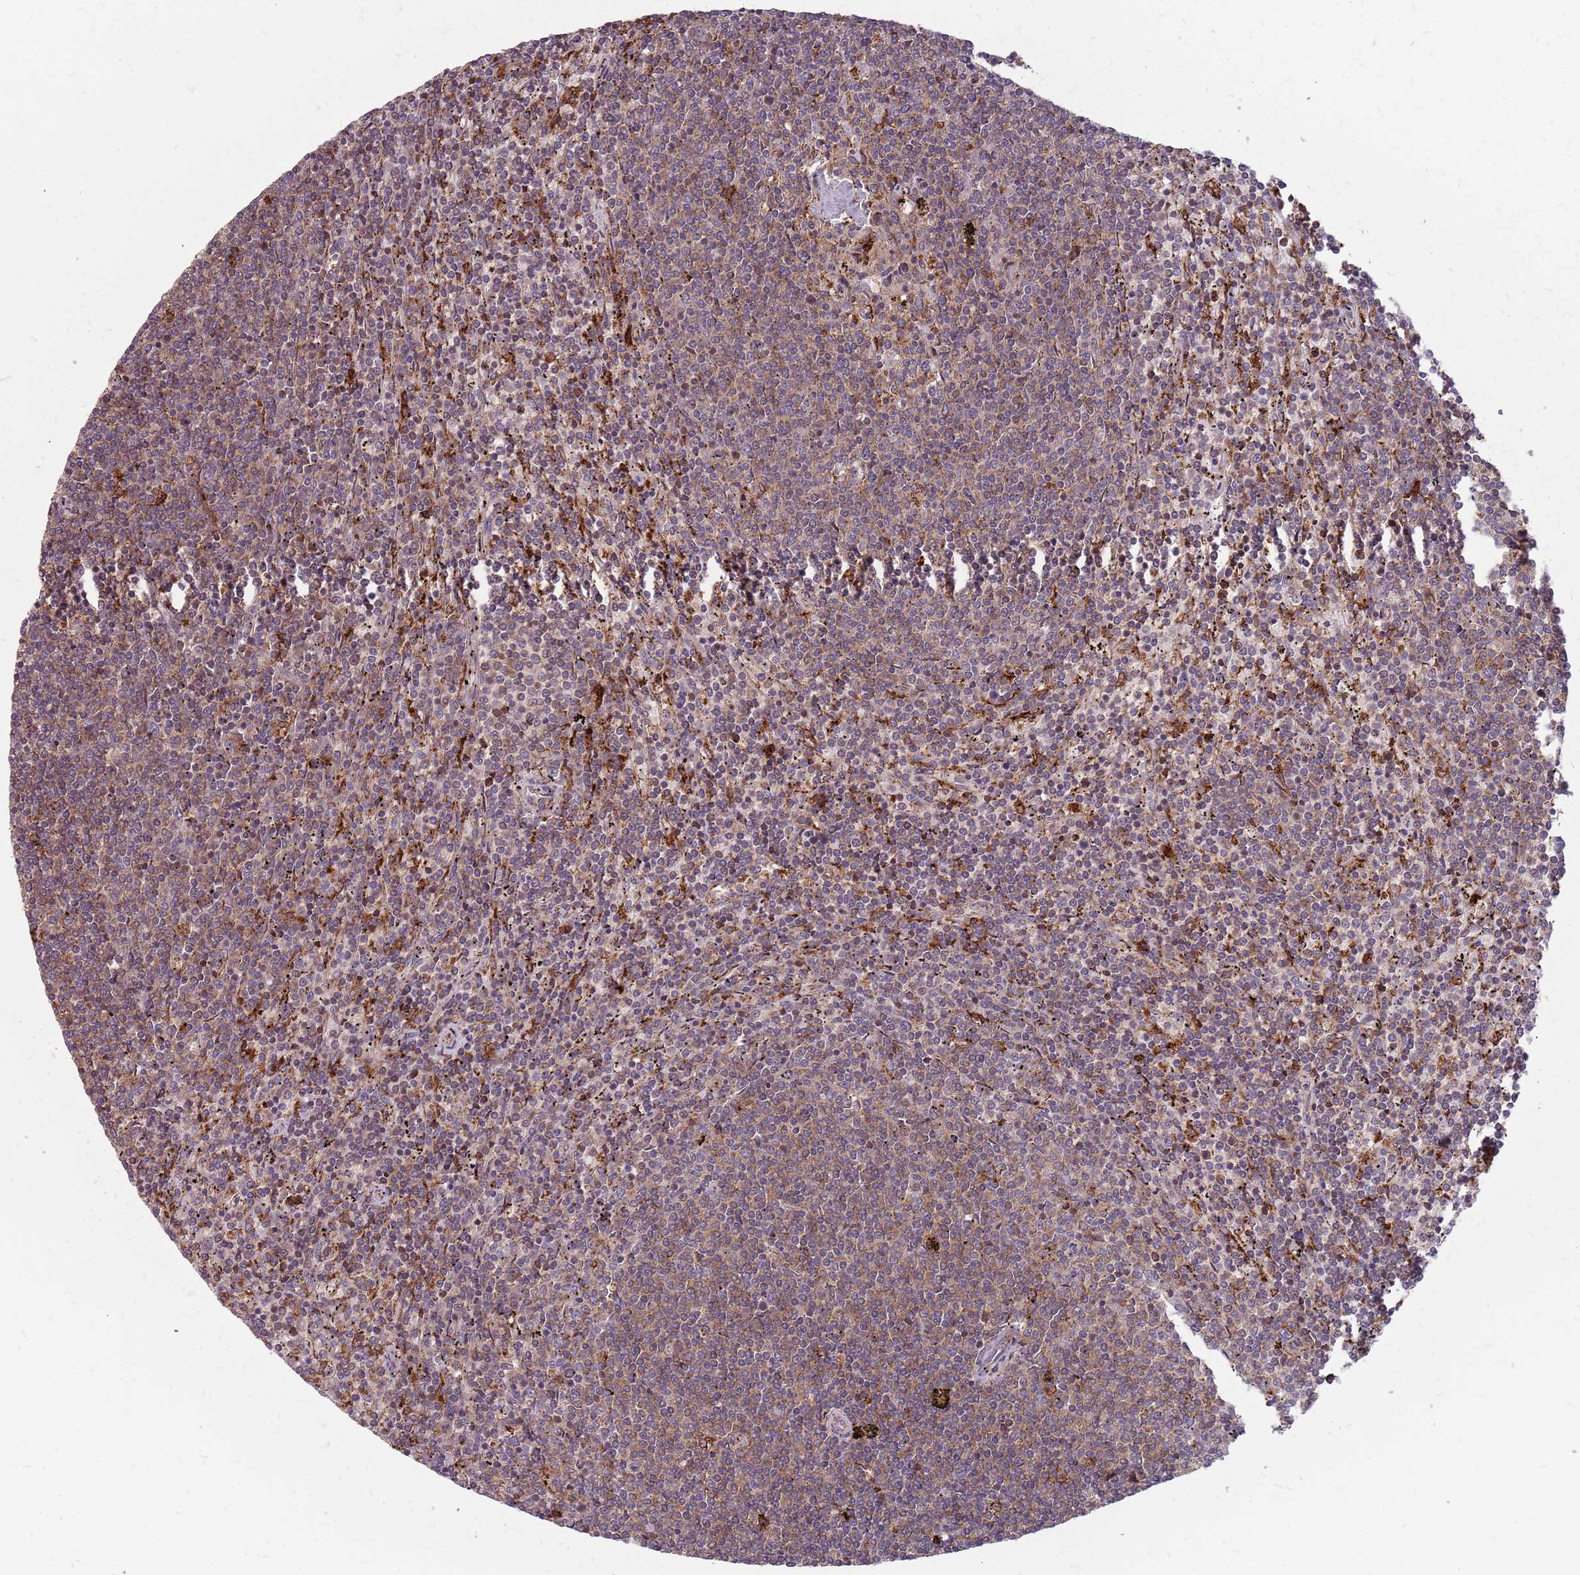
{"staining": {"intensity": "weak", "quantity": ">75%", "location": "cytoplasmic/membranous"}, "tissue": "lymphoma", "cell_type": "Tumor cells", "image_type": "cancer", "snomed": [{"axis": "morphology", "description": "Malignant lymphoma, non-Hodgkin's type, Low grade"}, {"axis": "topography", "description": "Spleen"}], "caption": "Protein expression analysis of human malignant lymphoma, non-Hodgkin's type (low-grade) reveals weak cytoplasmic/membranous expression in about >75% of tumor cells. The protein is stained brown, and the nuclei are stained in blue (DAB IHC with brightfield microscopy, high magnification).", "gene": "NME4", "patient": {"sex": "female", "age": 50}}